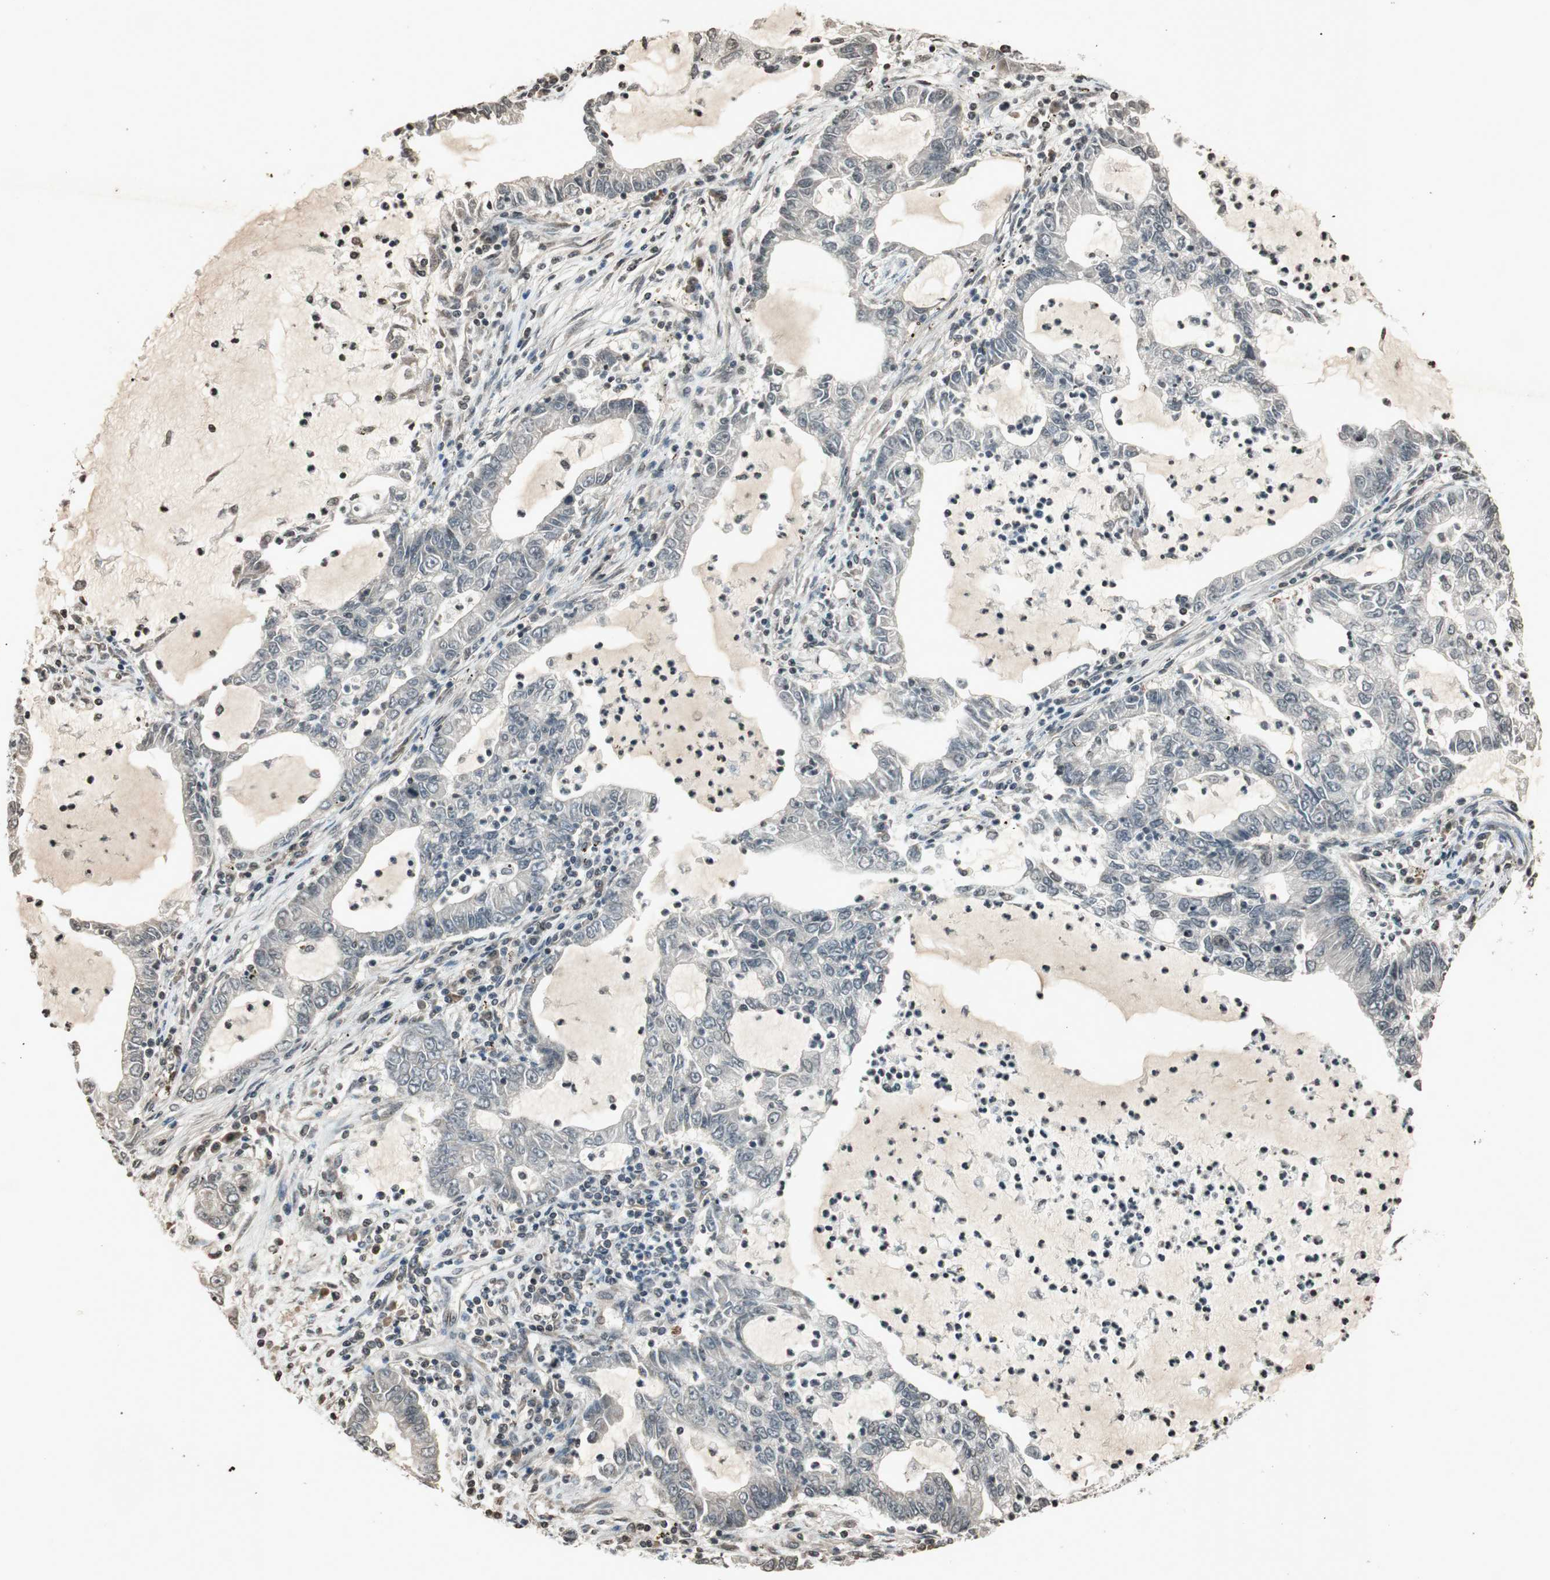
{"staining": {"intensity": "negative", "quantity": "none", "location": "none"}, "tissue": "lung cancer", "cell_type": "Tumor cells", "image_type": "cancer", "snomed": [{"axis": "morphology", "description": "Adenocarcinoma, NOS"}, {"axis": "topography", "description": "Lung"}], "caption": "An image of human adenocarcinoma (lung) is negative for staining in tumor cells.", "gene": "PRKG1", "patient": {"sex": "female", "age": 51}}